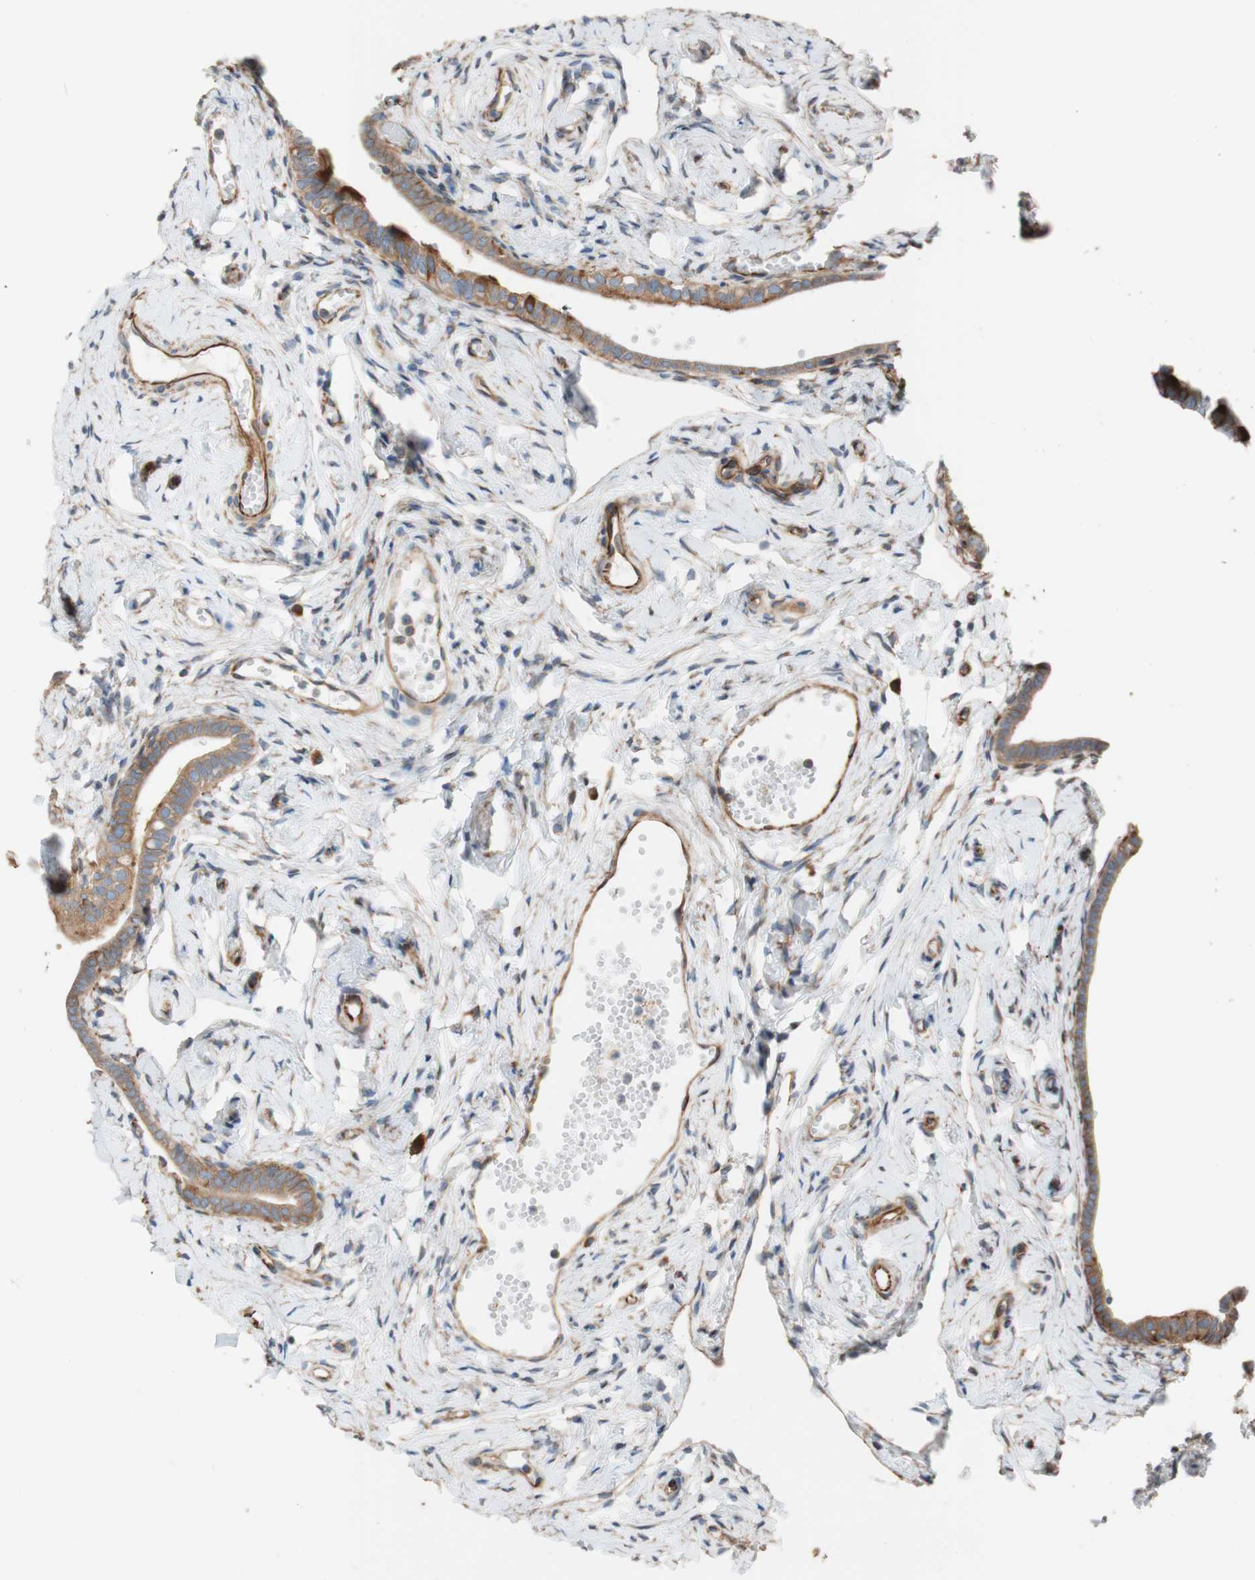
{"staining": {"intensity": "moderate", "quantity": ">75%", "location": "cytoplasmic/membranous"}, "tissue": "fallopian tube", "cell_type": "Glandular cells", "image_type": "normal", "snomed": [{"axis": "morphology", "description": "Normal tissue, NOS"}, {"axis": "topography", "description": "Fallopian tube"}], "caption": "Immunohistochemistry (IHC) (DAB (3,3'-diaminobenzidine)) staining of benign human fallopian tube exhibits moderate cytoplasmic/membranous protein expression in about >75% of glandular cells.", "gene": "C1orf43", "patient": {"sex": "female", "age": 71}}